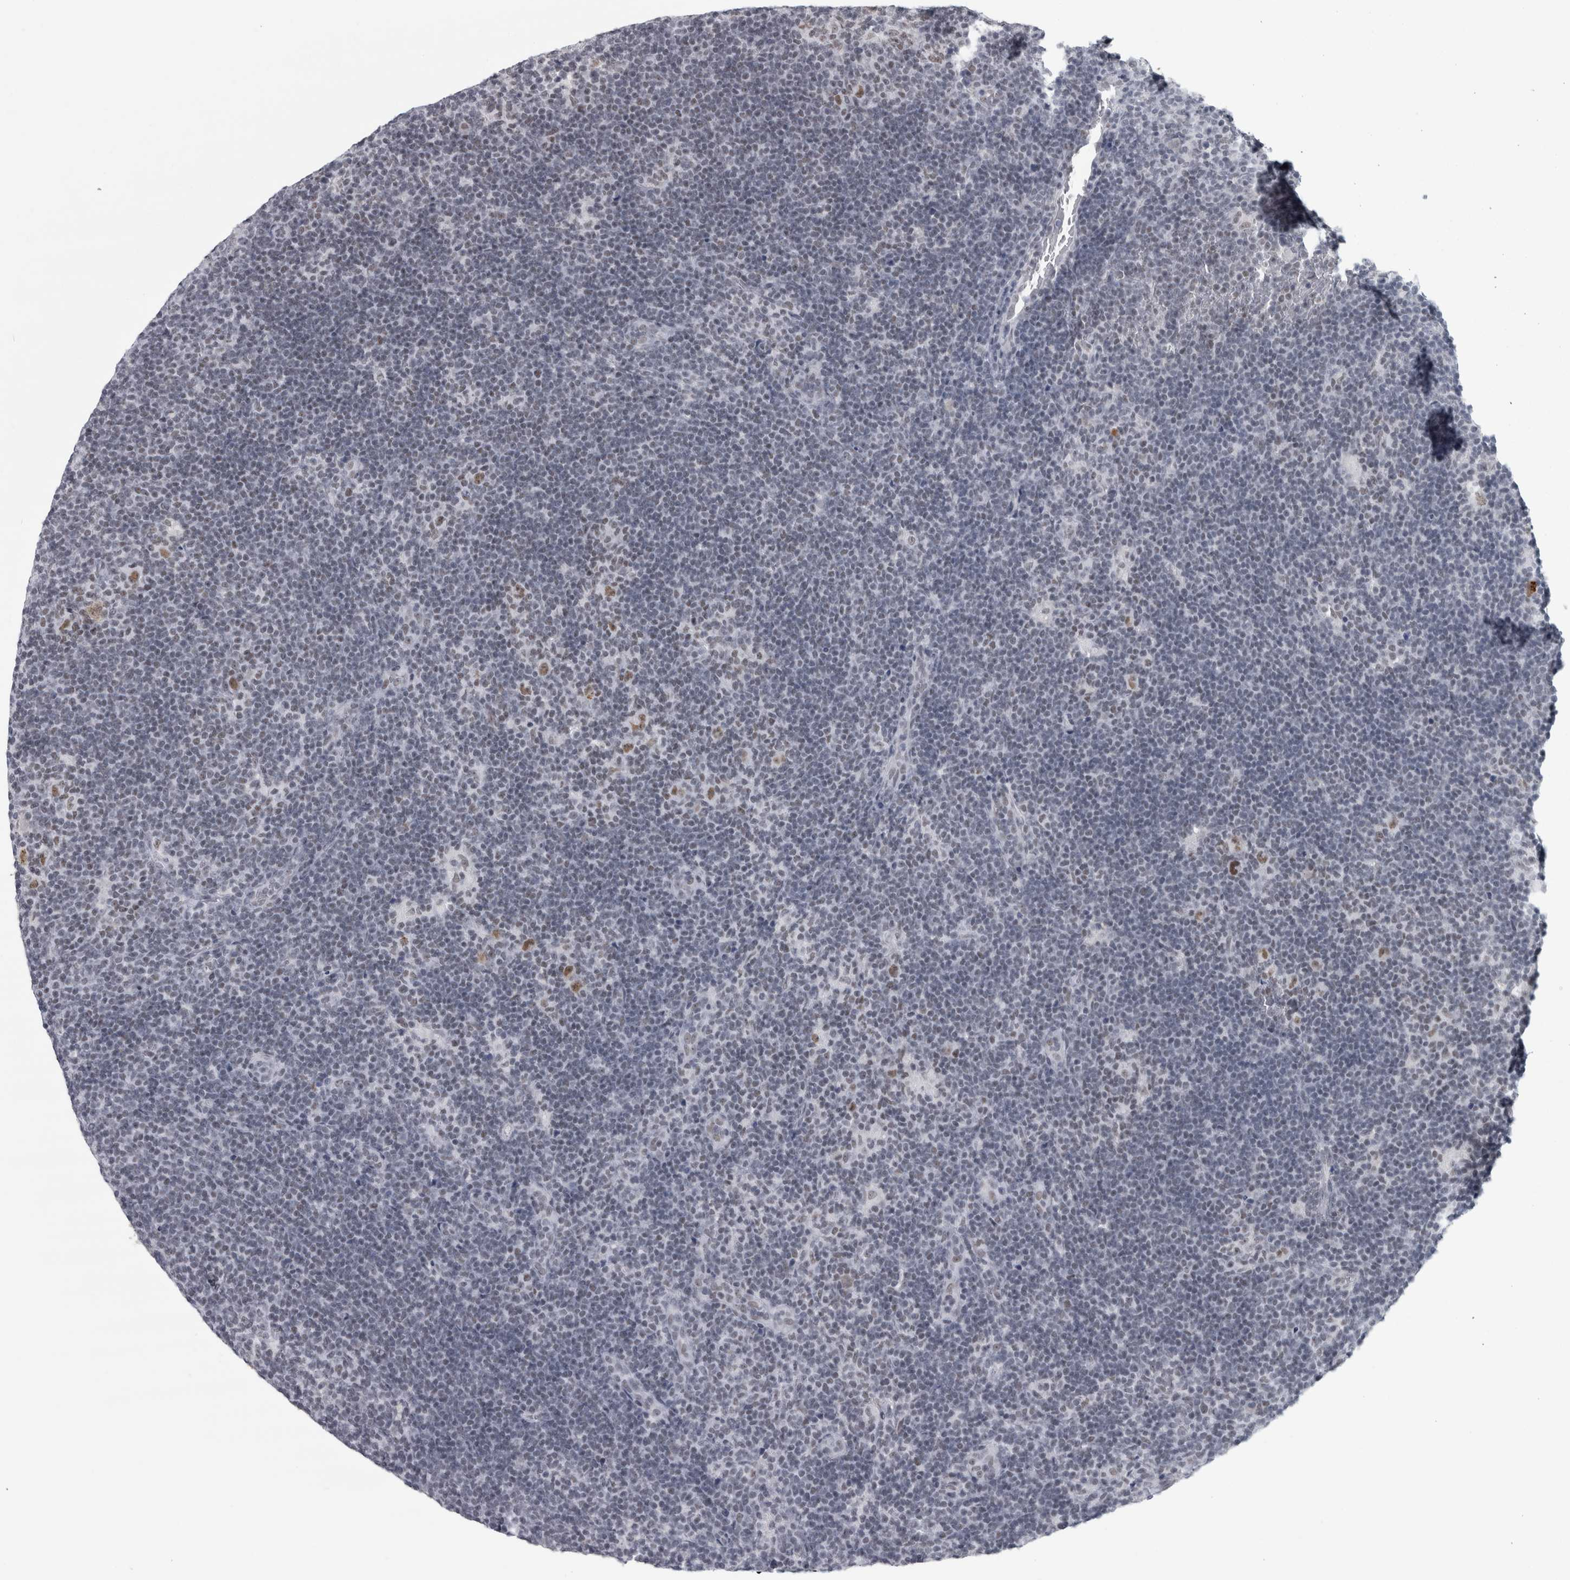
{"staining": {"intensity": "moderate", "quantity": "25%-75%", "location": "nuclear"}, "tissue": "lymphoma", "cell_type": "Tumor cells", "image_type": "cancer", "snomed": [{"axis": "morphology", "description": "Hodgkin's disease, NOS"}, {"axis": "topography", "description": "Lymph node"}], "caption": "A high-resolution image shows immunohistochemistry (IHC) staining of Hodgkin's disease, which exhibits moderate nuclear expression in about 25%-75% of tumor cells. The protein of interest is shown in brown color, while the nuclei are stained blue.", "gene": "ARID4B", "patient": {"sex": "female", "age": 57}}